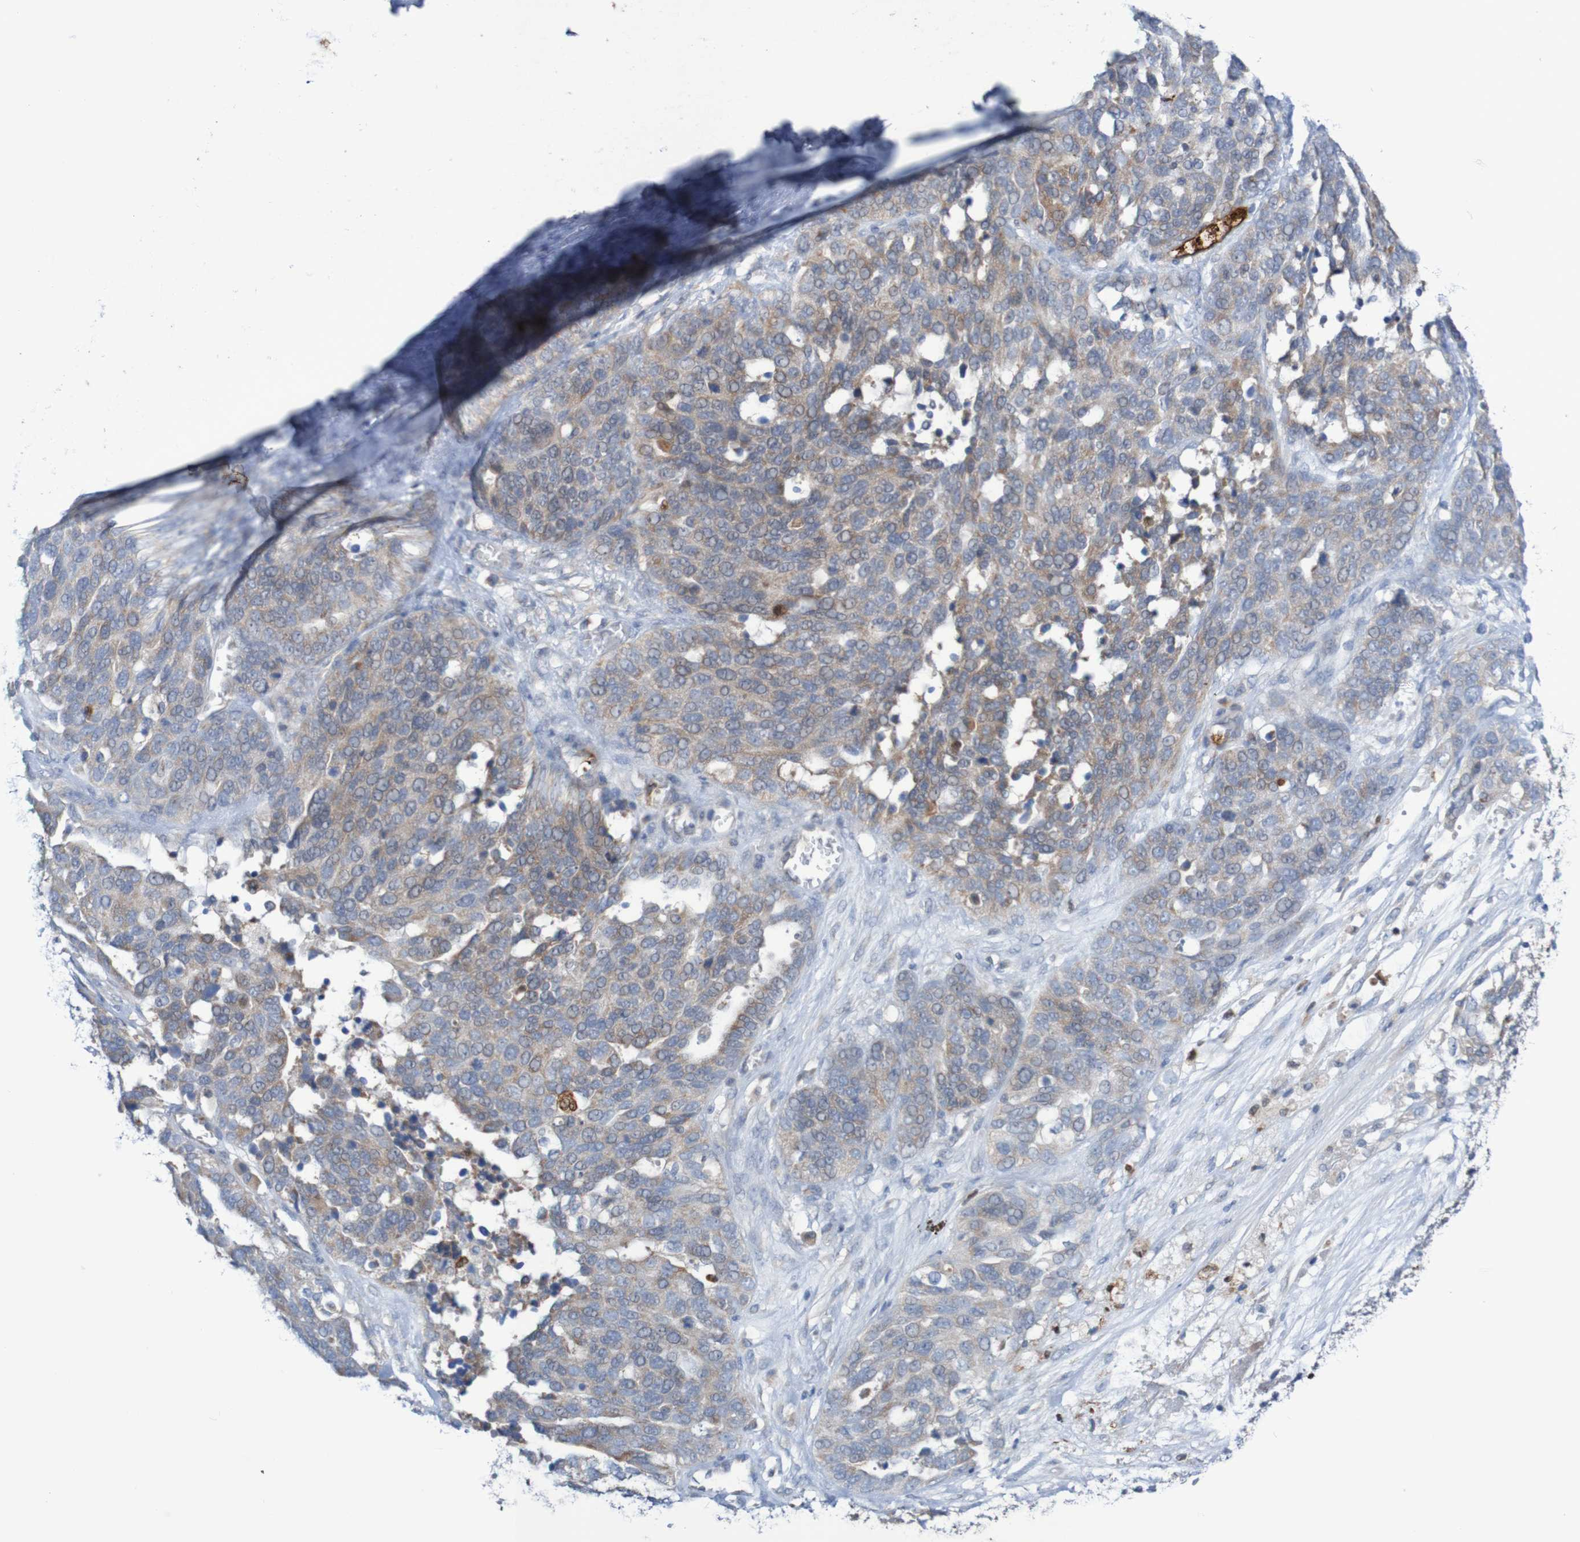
{"staining": {"intensity": "weak", "quantity": ">75%", "location": "cytoplasmic/membranous,nuclear"}, "tissue": "ovarian cancer", "cell_type": "Tumor cells", "image_type": "cancer", "snomed": [{"axis": "morphology", "description": "Cystadenocarcinoma, serous, NOS"}, {"axis": "topography", "description": "Ovary"}], "caption": "Human ovarian cancer (serous cystadenocarcinoma) stained with a protein marker displays weak staining in tumor cells.", "gene": "PARP4", "patient": {"sex": "female", "age": 44}}